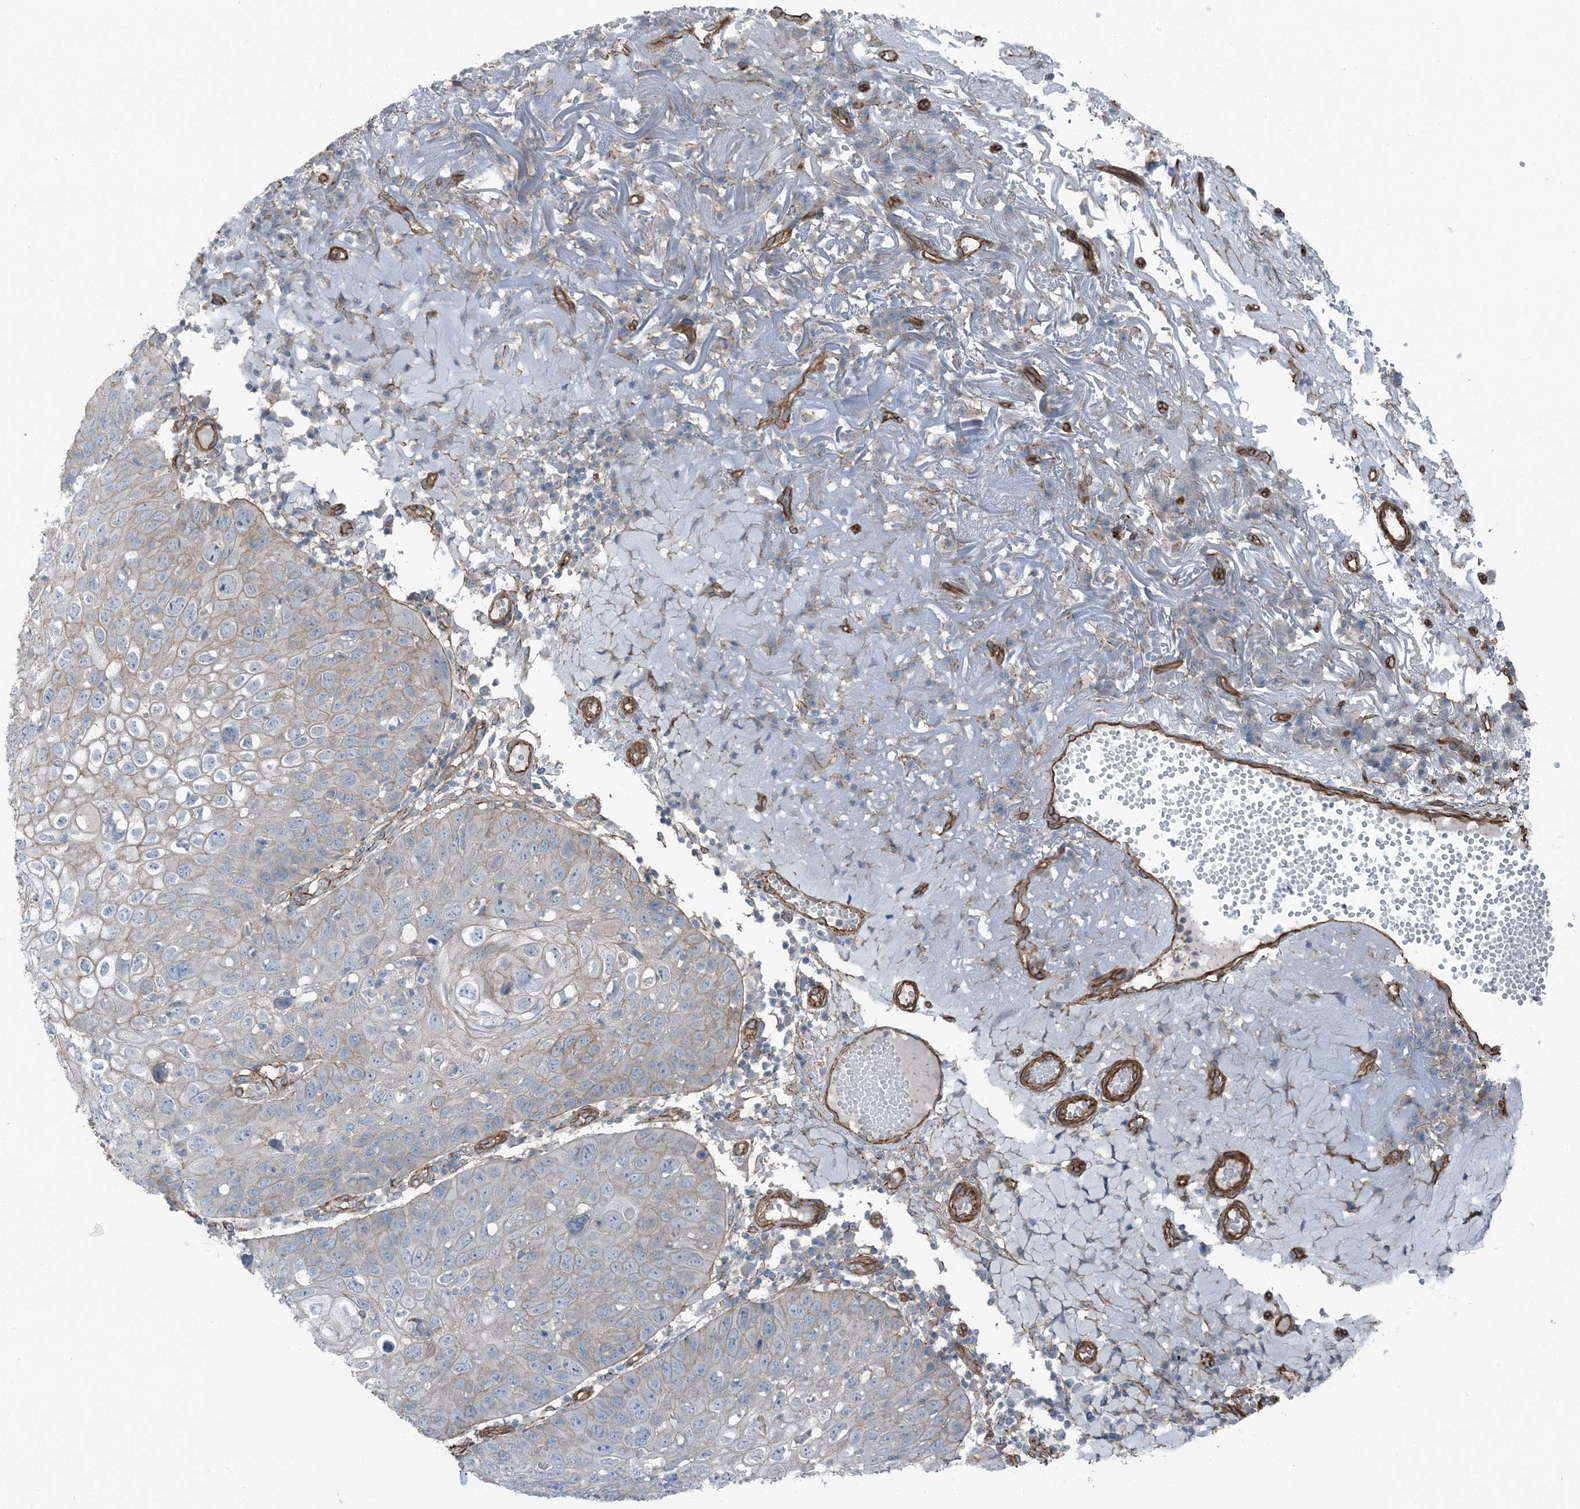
{"staining": {"intensity": "negative", "quantity": "none", "location": "none"}, "tissue": "skin cancer", "cell_type": "Tumor cells", "image_type": "cancer", "snomed": [{"axis": "morphology", "description": "Squamous cell carcinoma, NOS"}, {"axis": "topography", "description": "Skin"}], "caption": "This is an IHC image of skin cancer. There is no positivity in tumor cells.", "gene": "ZFP90", "patient": {"sex": "female", "age": 90}}